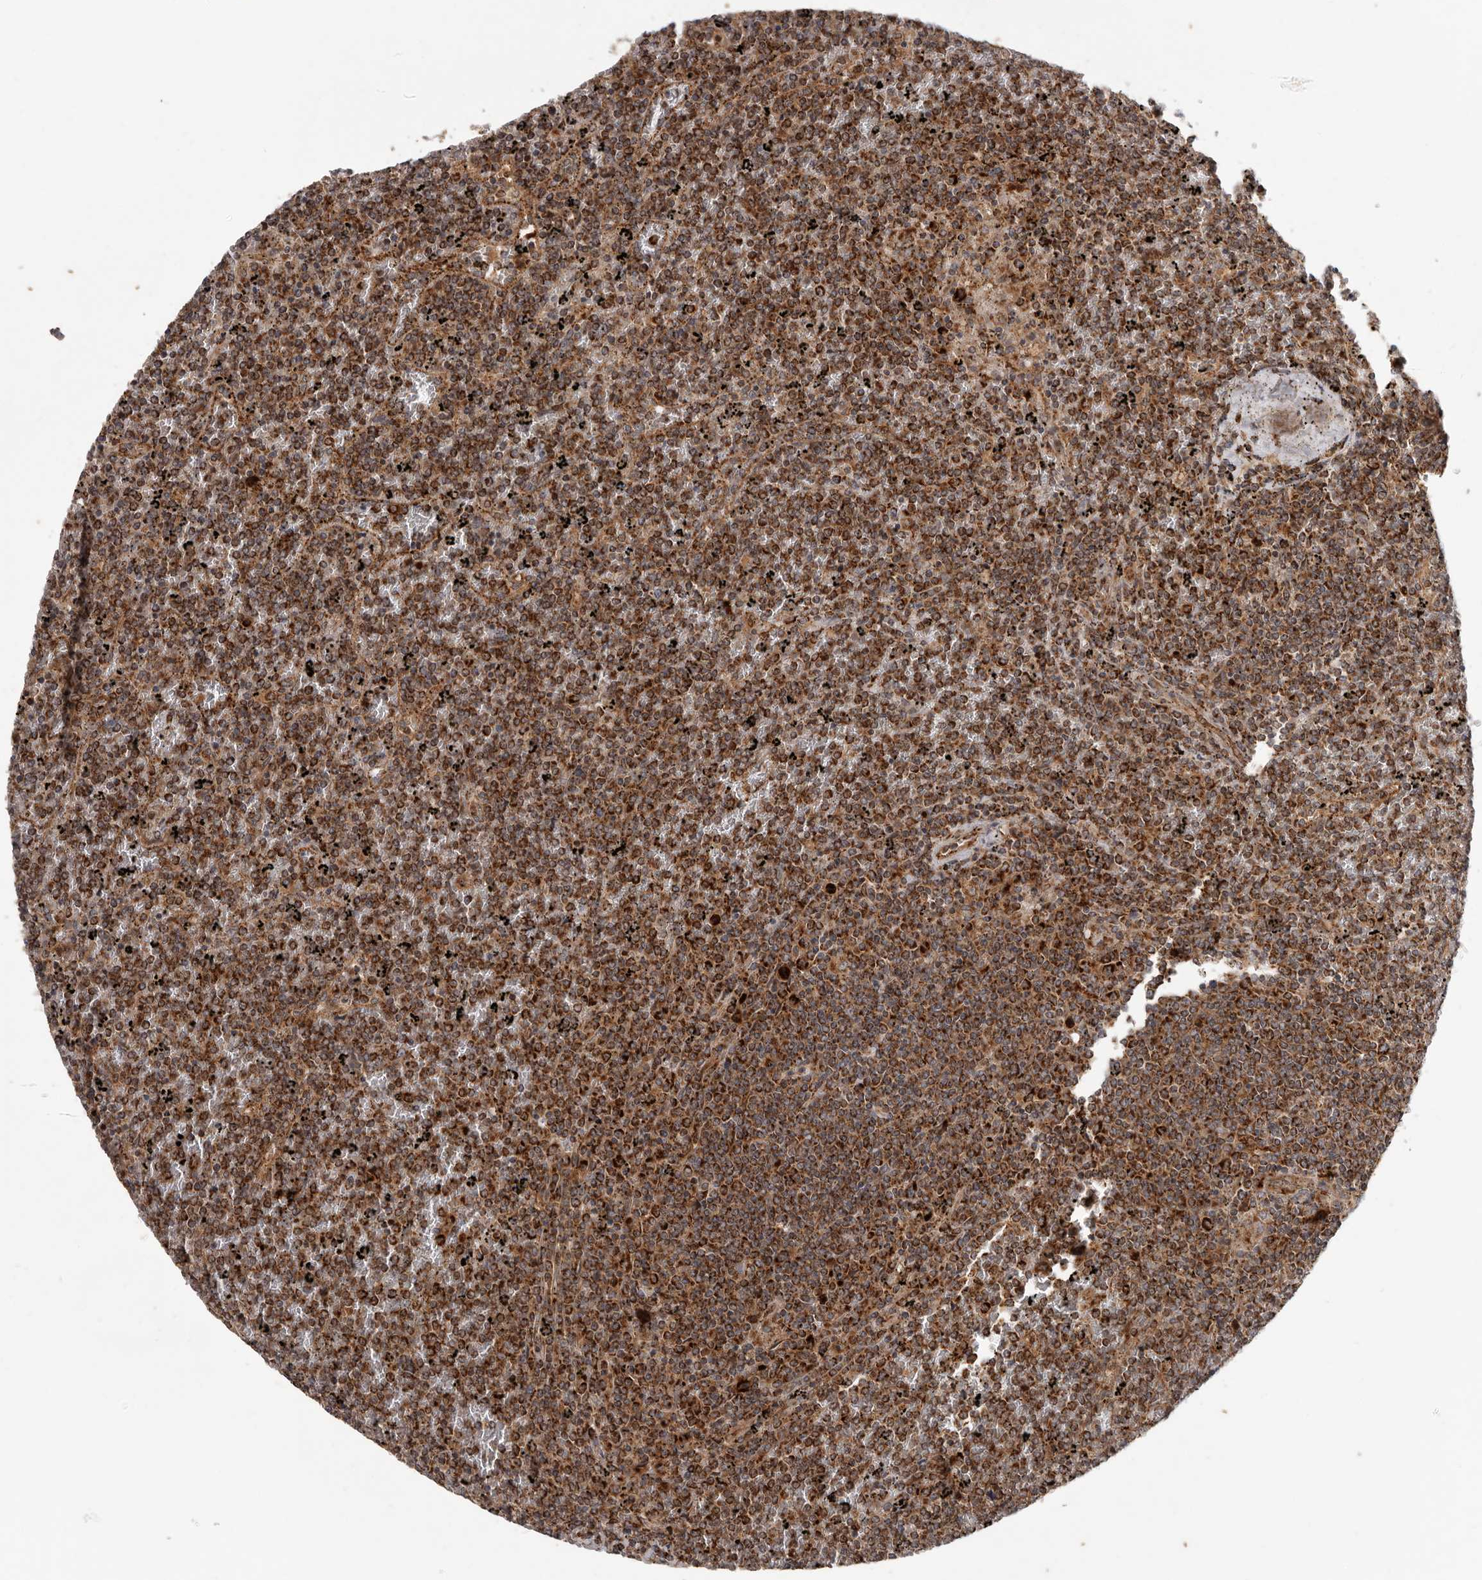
{"staining": {"intensity": "strong", "quantity": ">75%", "location": "cytoplasmic/membranous"}, "tissue": "lymphoma", "cell_type": "Tumor cells", "image_type": "cancer", "snomed": [{"axis": "morphology", "description": "Malignant lymphoma, non-Hodgkin's type, Low grade"}, {"axis": "topography", "description": "Spleen"}], "caption": "An image of low-grade malignant lymphoma, non-Hodgkin's type stained for a protein reveals strong cytoplasmic/membranous brown staining in tumor cells.", "gene": "MRPS10", "patient": {"sex": "female", "age": 19}}